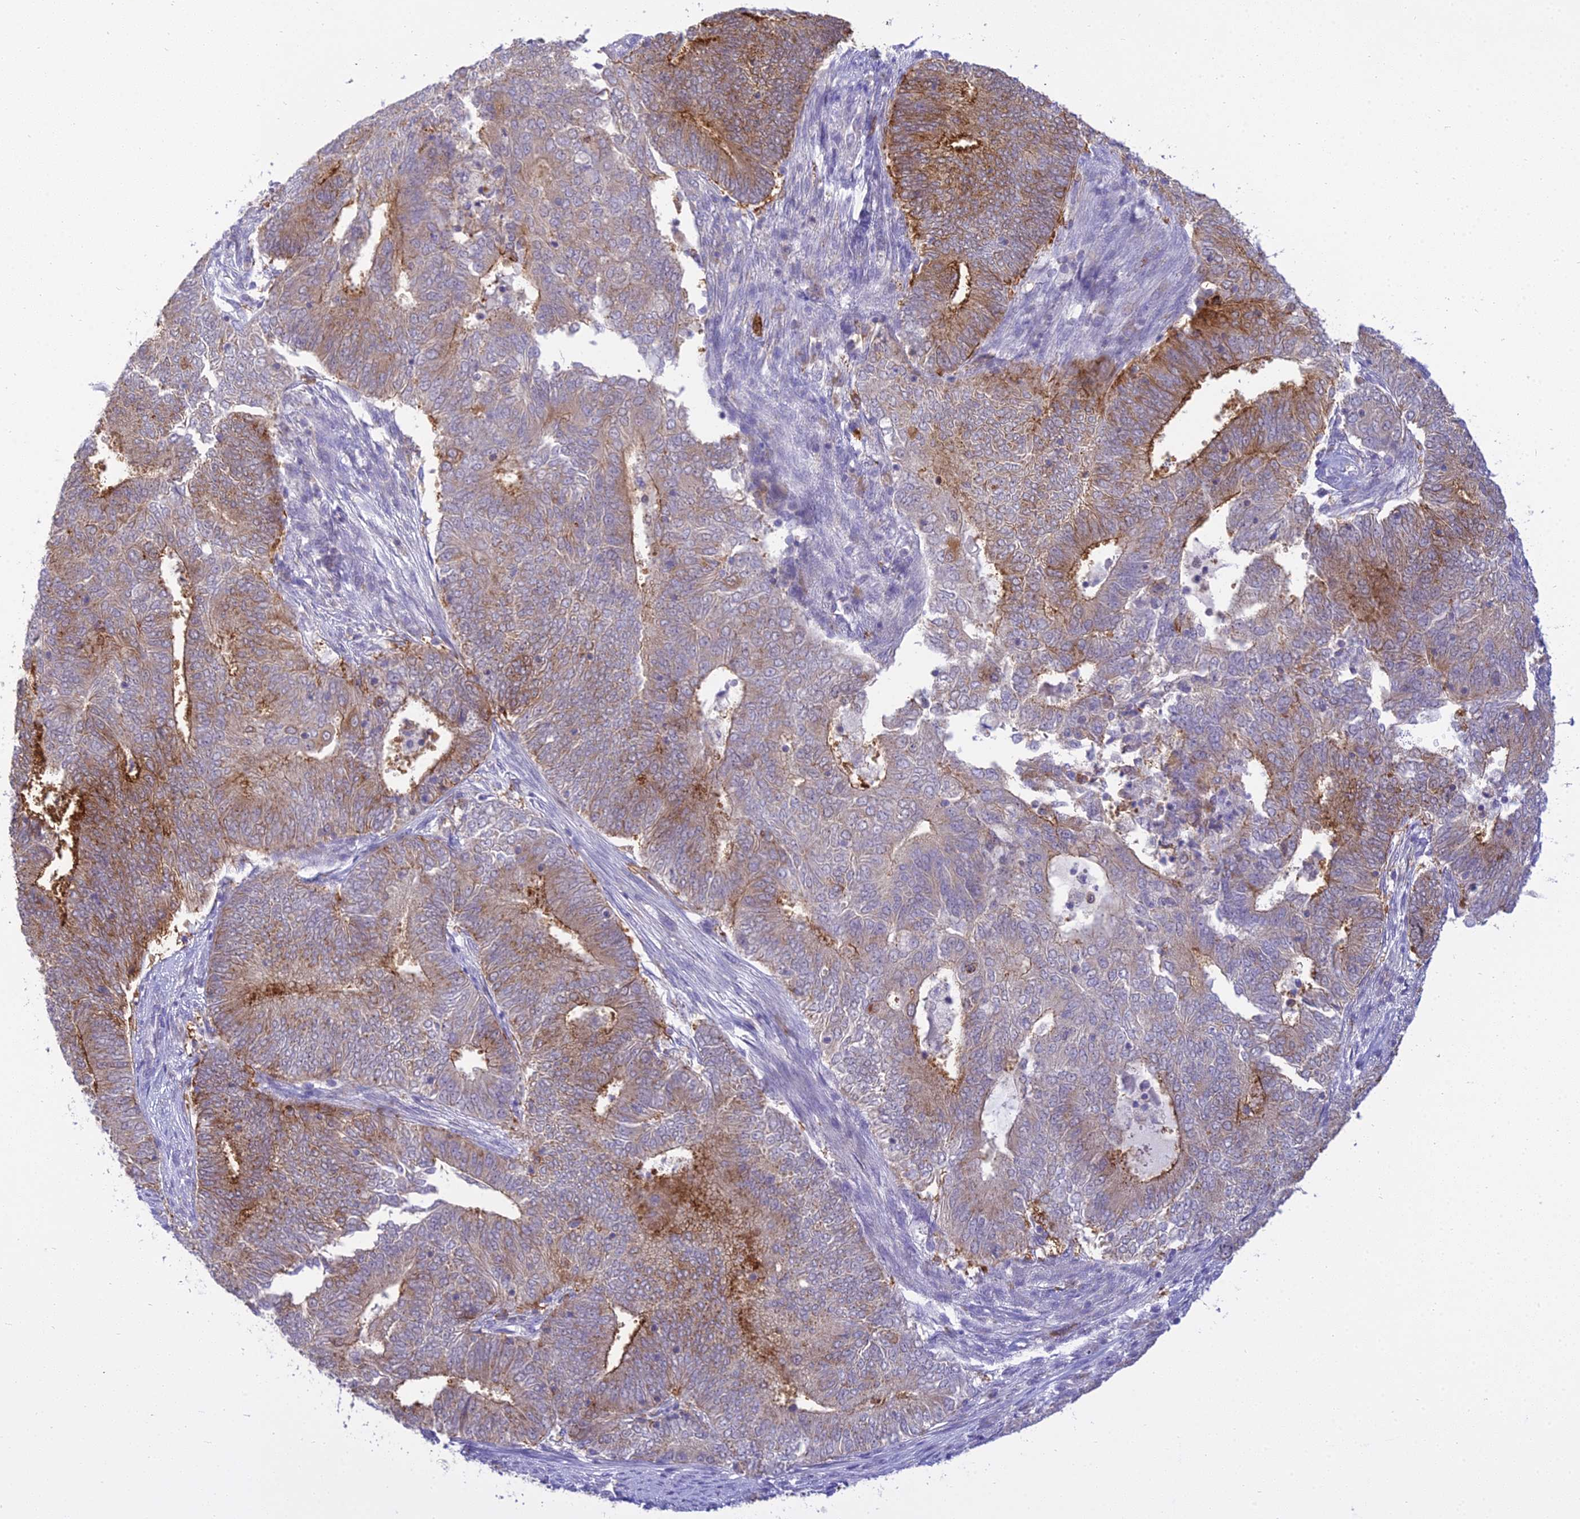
{"staining": {"intensity": "moderate", "quantity": "25%-75%", "location": "cytoplasmic/membranous"}, "tissue": "endometrial cancer", "cell_type": "Tumor cells", "image_type": "cancer", "snomed": [{"axis": "morphology", "description": "Adenocarcinoma, NOS"}, {"axis": "topography", "description": "Endometrium"}], "caption": "This micrograph exhibits immunohistochemistry staining of human endometrial adenocarcinoma, with medium moderate cytoplasmic/membranous staining in about 25%-75% of tumor cells.", "gene": "UBE2G1", "patient": {"sex": "female", "age": 62}}